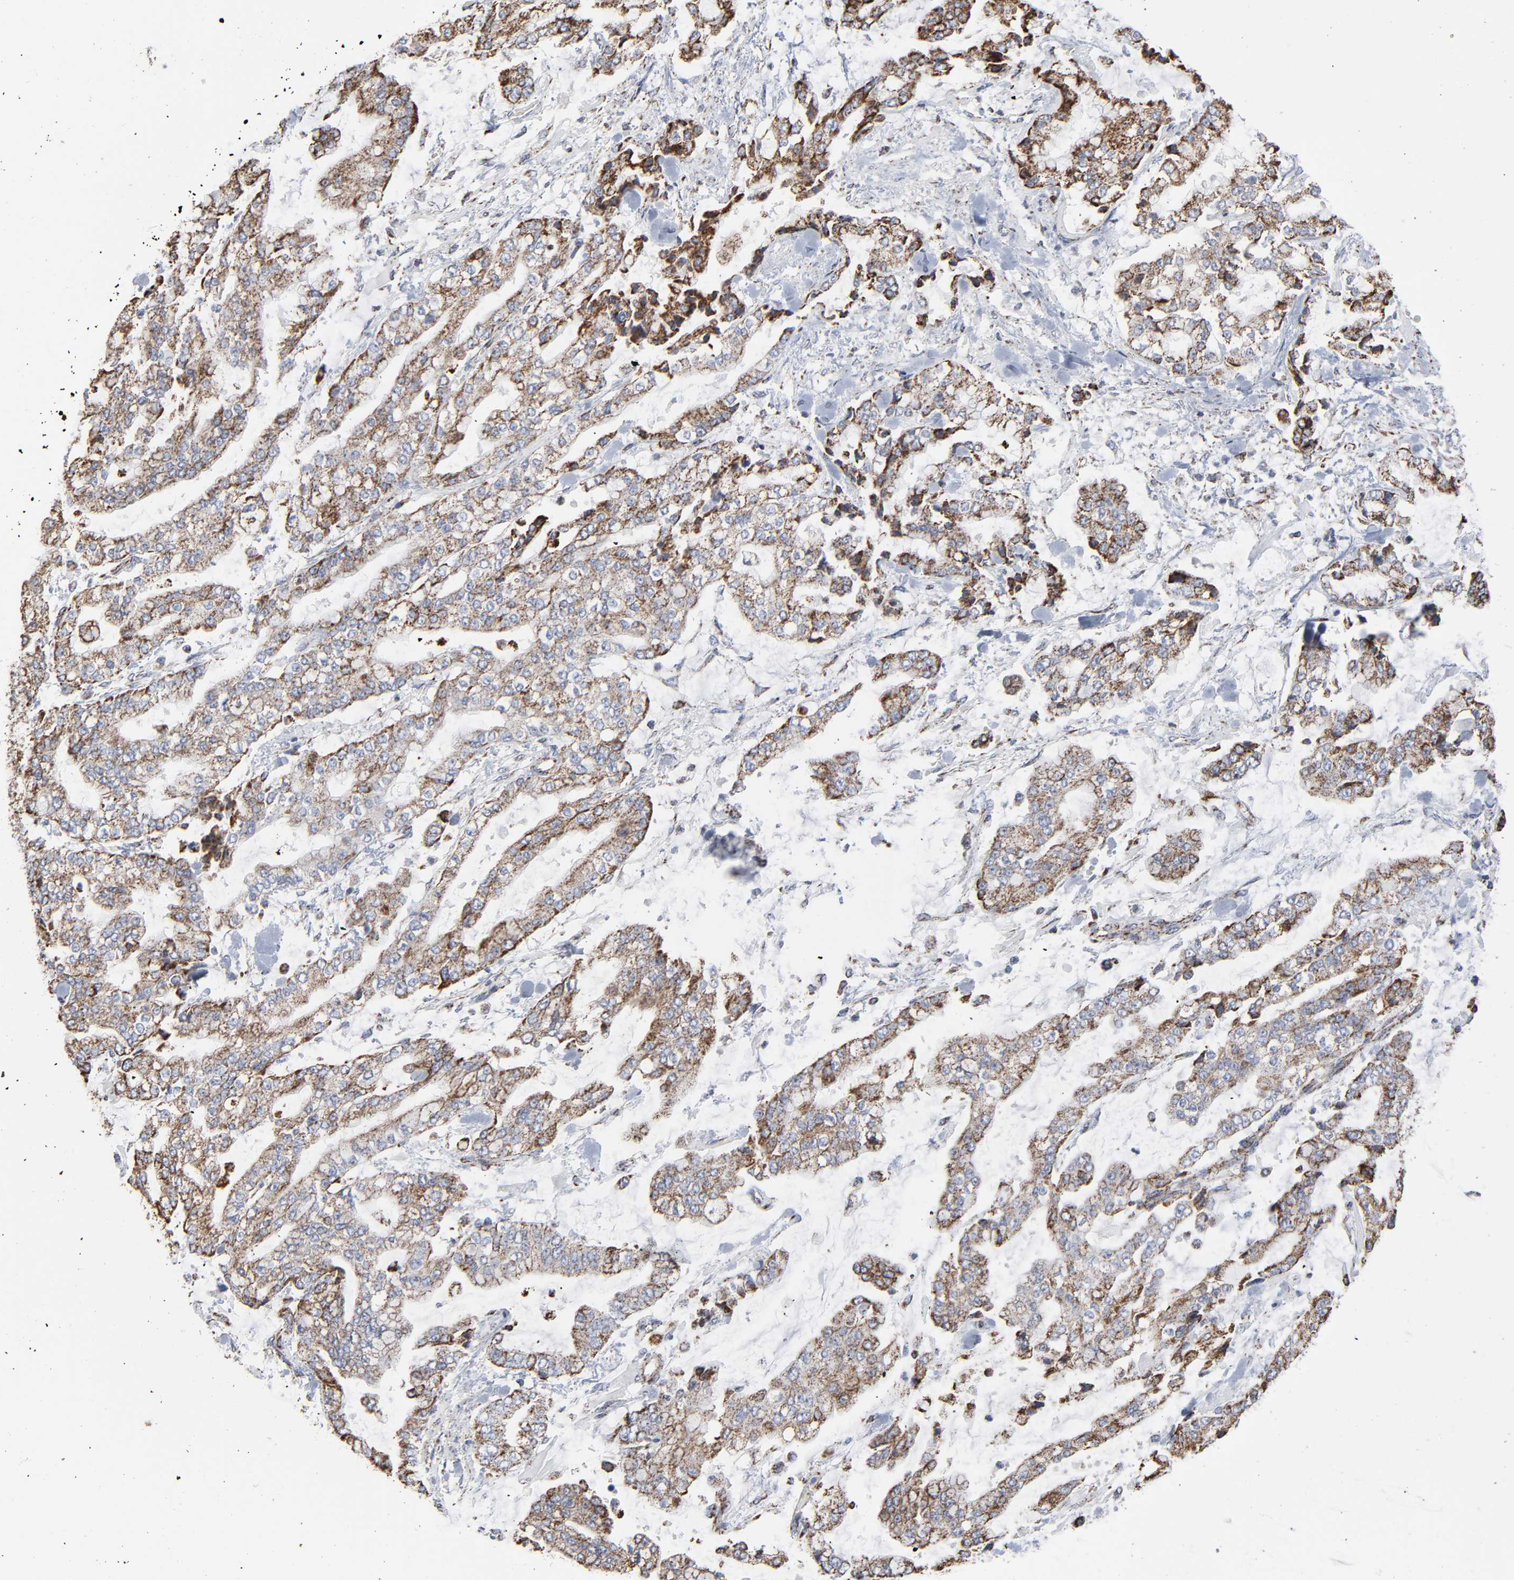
{"staining": {"intensity": "strong", "quantity": "25%-75%", "location": "cytoplasmic/membranous"}, "tissue": "stomach cancer", "cell_type": "Tumor cells", "image_type": "cancer", "snomed": [{"axis": "morphology", "description": "Normal tissue, NOS"}, {"axis": "morphology", "description": "Adenocarcinoma, NOS"}, {"axis": "topography", "description": "Stomach, upper"}, {"axis": "topography", "description": "Stomach"}], "caption": "About 25%-75% of tumor cells in human stomach adenocarcinoma reveal strong cytoplasmic/membranous protein staining as visualized by brown immunohistochemical staining.", "gene": "UQCRC1", "patient": {"sex": "male", "age": 76}}